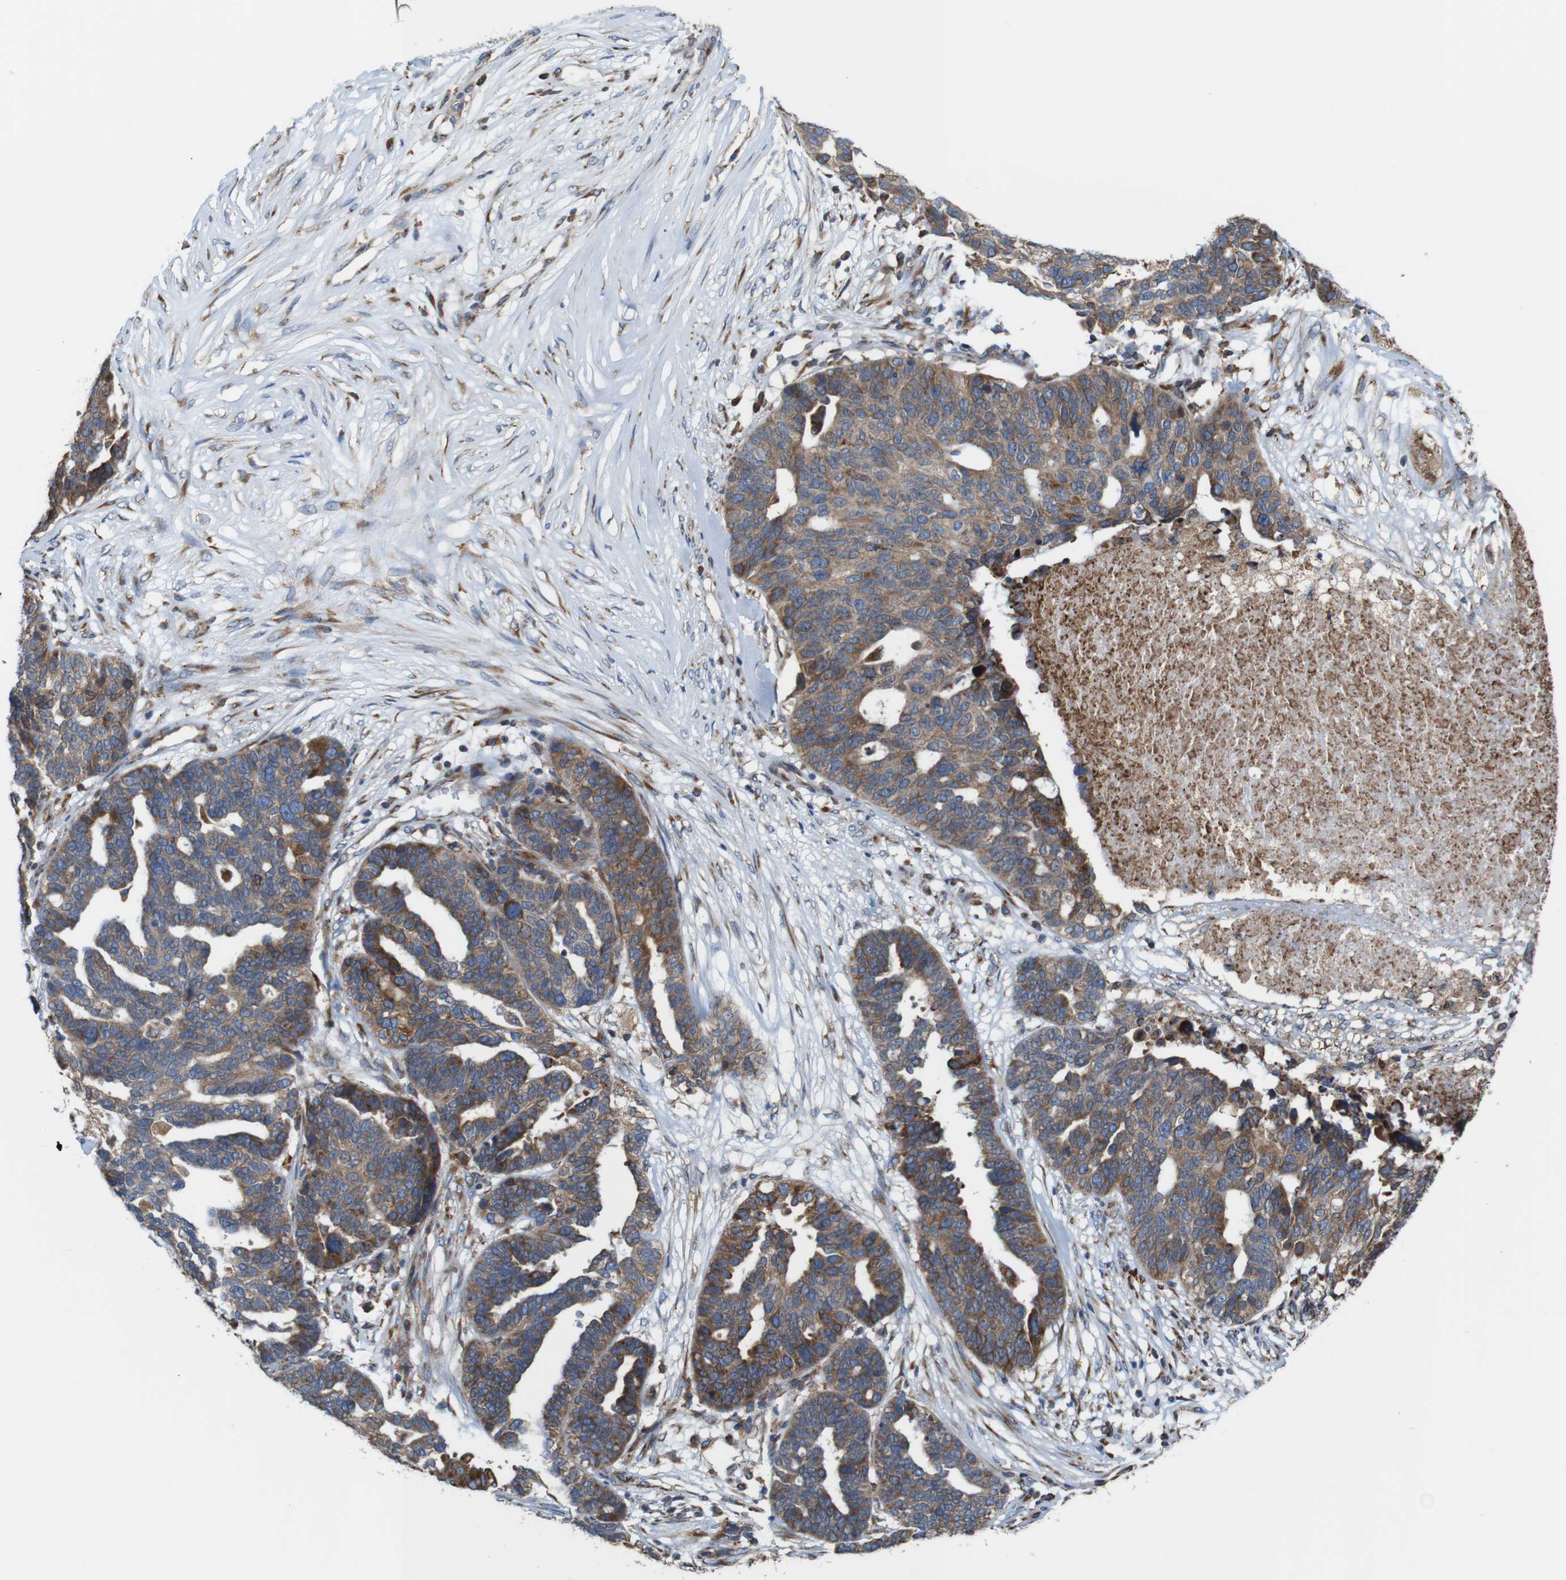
{"staining": {"intensity": "weak", "quantity": ">75%", "location": "cytoplasmic/membranous"}, "tissue": "ovarian cancer", "cell_type": "Tumor cells", "image_type": "cancer", "snomed": [{"axis": "morphology", "description": "Cystadenocarcinoma, serous, NOS"}, {"axis": "topography", "description": "Ovary"}], "caption": "Ovarian cancer (serous cystadenocarcinoma) was stained to show a protein in brown. There is low levels of weak cytoplasmic/membranous expression in about >75% of tumor cells.", "gene": "UGGT1", "patient": {"sex": "female", "age": 59}}